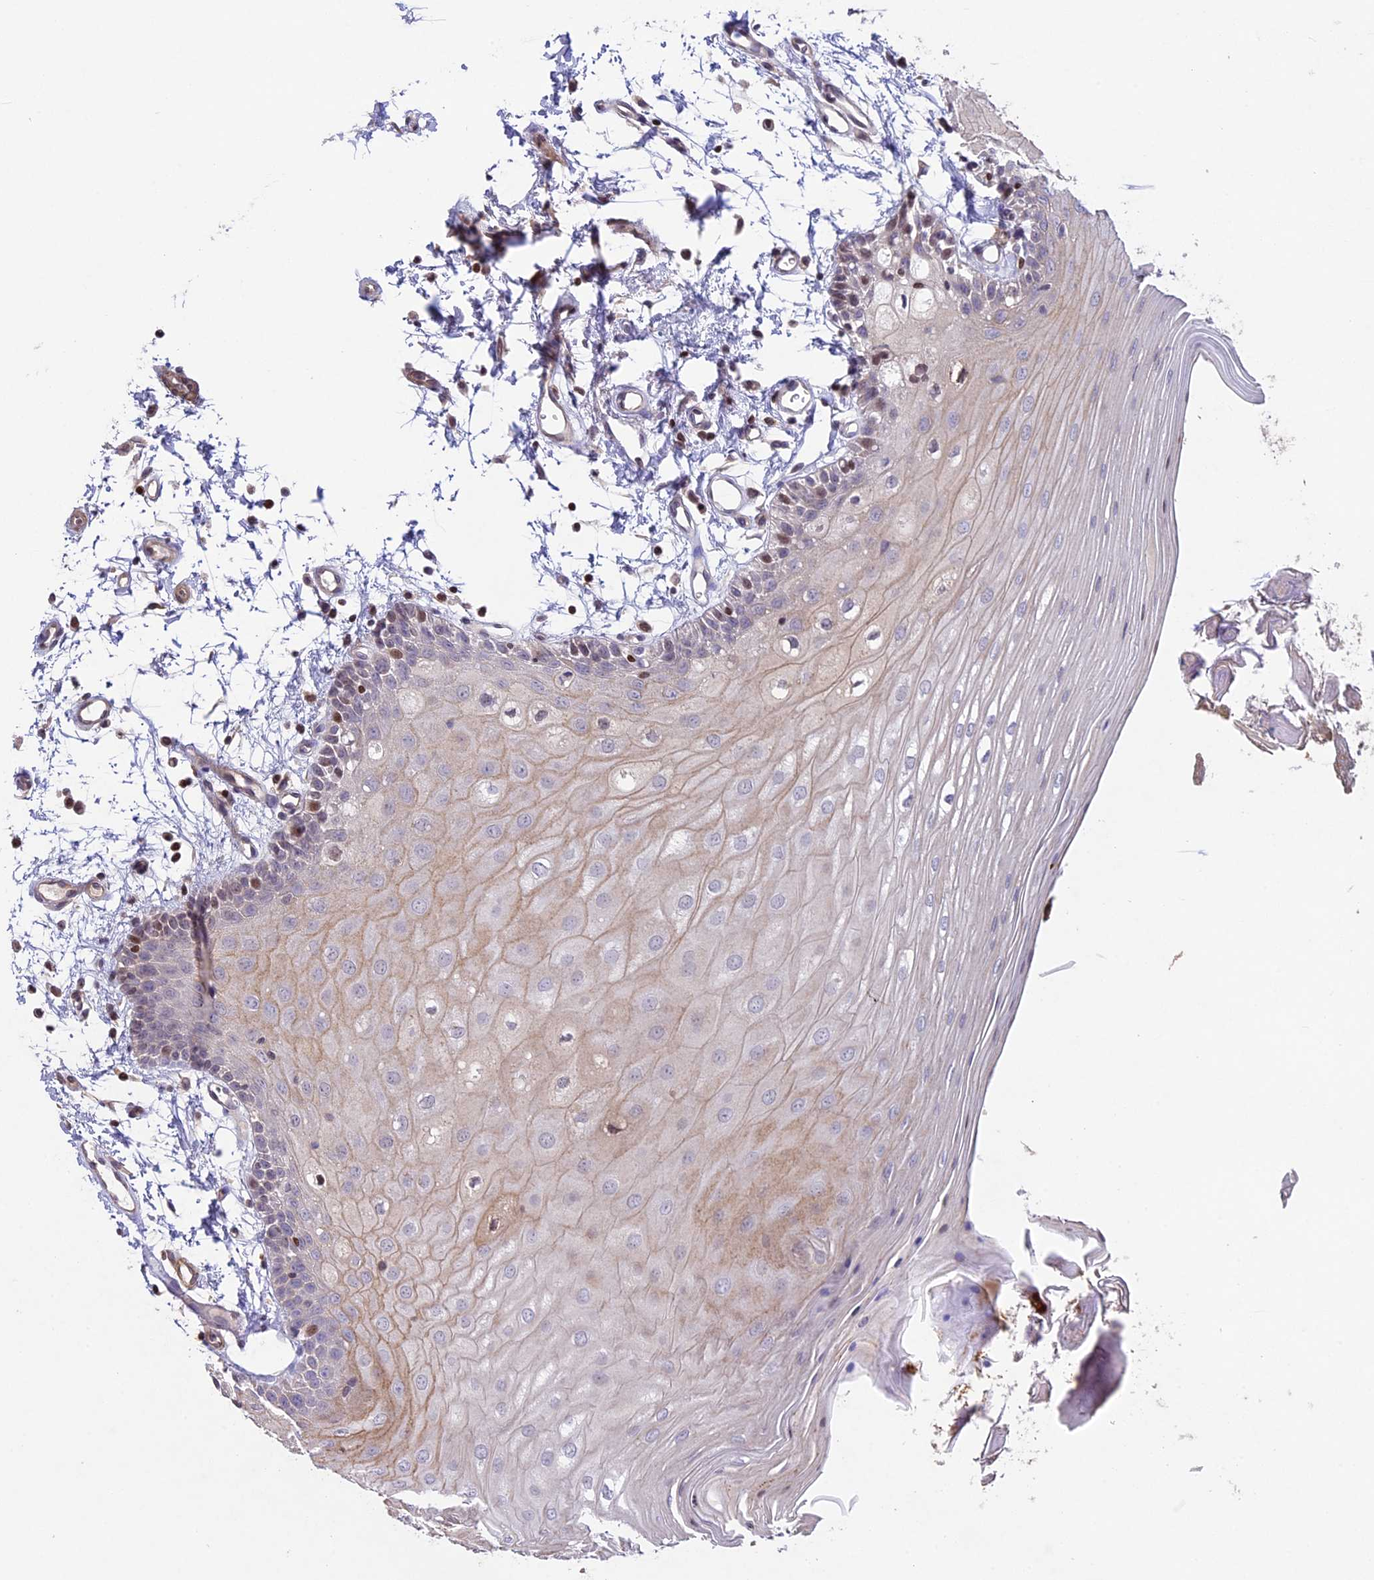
{"staining": {"intensity": "moderate", "quantity": "<25%", "location": "cytoplasmic/membranous,nuclear"}, "tissue": "oral mucosa", "cell_type": "Squamous epithelial cells", "image_type": "normal", "snomed": [{"axis": "morphology", "description": "Normal tissue, NOS"}, {"axis": "topography", "description": "Oral tissue"}, {"axis": "topography", "description": "Tounge, NOS"}], "caption": "DAB immunohistochemical staining of unremarkable oral mucosa exhibits moderate cytoplasmic/membranous,nuclear protein expression in approximately <25% of squamous epithelial cells. (Brightfield microscopy of DAB IHC at high magnification).", "gene": "MAN2C1", "patient": {"sex": "female", "age": 73}}